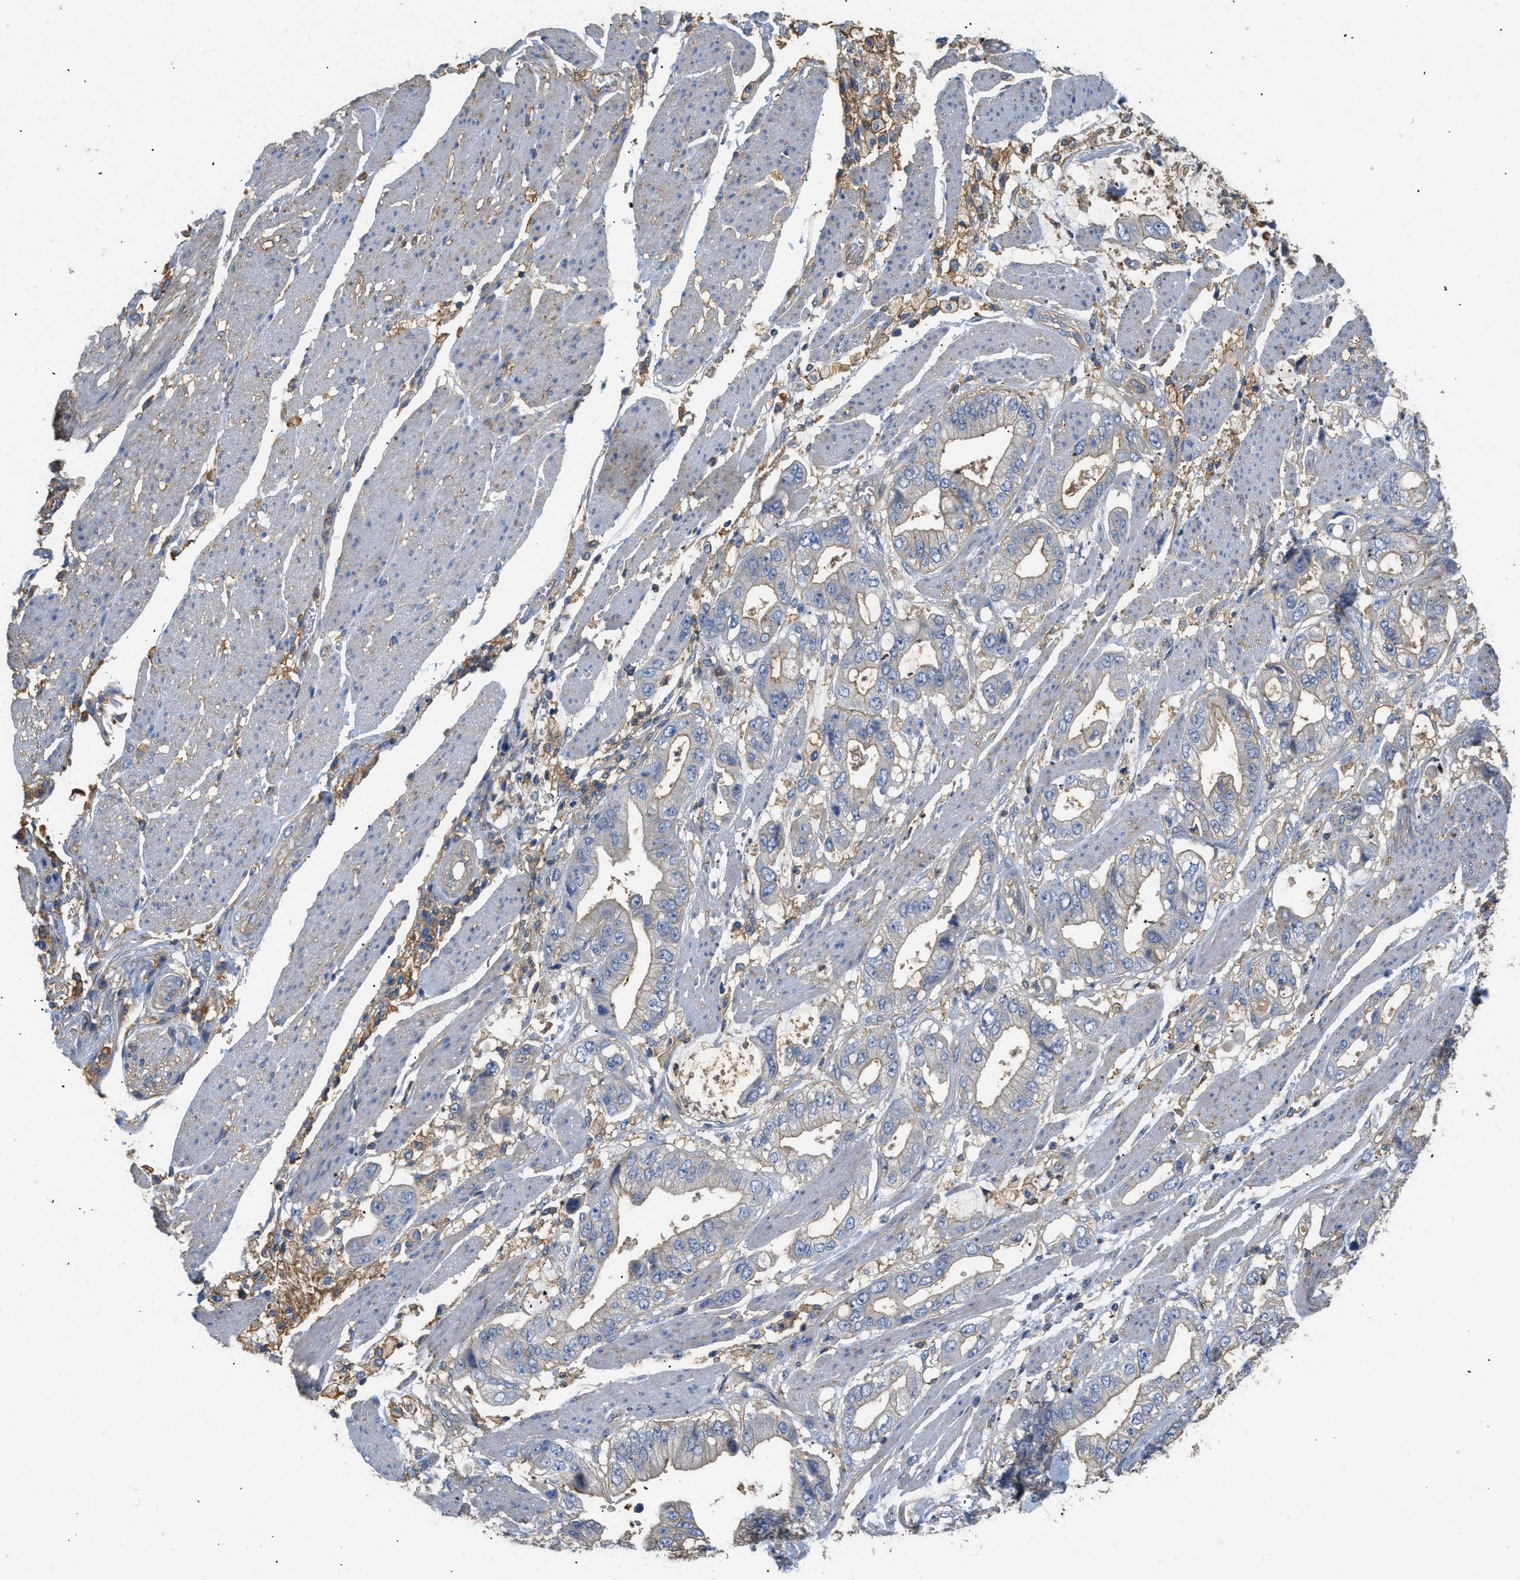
{"staining": {"intensity": "moderate", "quantity": "<25%", "location": "cytoplasmic/membranous"}, "tissue": "stomach cancer", "cell_type": "Tumor cells", "image_type": "cancer", "snomed": [{"axis": "morphology", "description": "Normal tissue, NOS"}, {"axis": "morphology", "description": "Adenocarcinoma, NOS"}, {"axis": "topography", "description": "Stomach"}], "caption": "Immunohistochemical staining of adenocarcinoma (stomach) reveals low levels of moderate cytoplasmic/membranous positivity in about <25% of tumor cells.", "gene": "GNB4", "patient": {"sex": "male", "age": 62}}